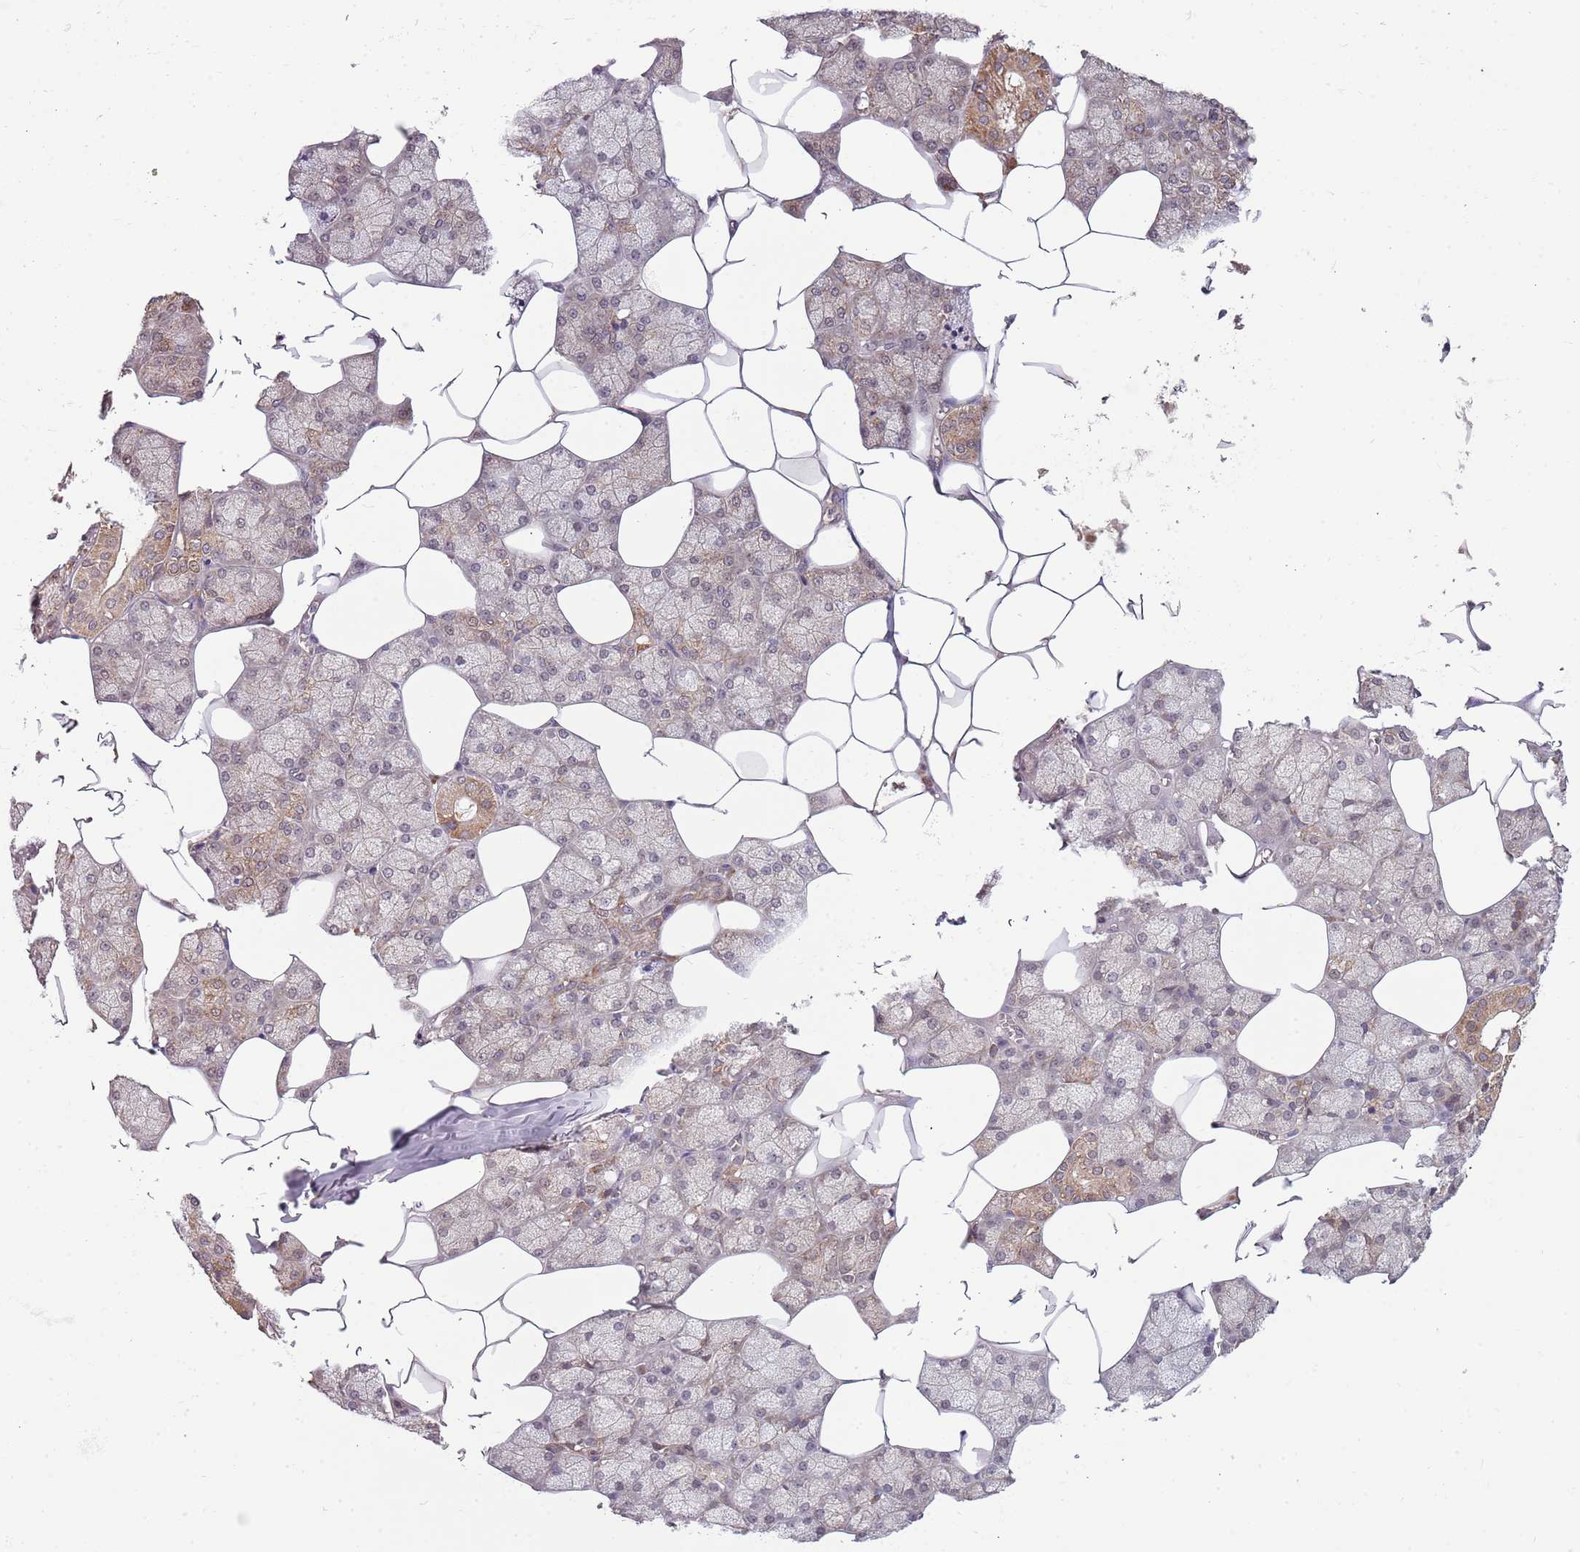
{"staining": {"intensity": "moderate", "quantity": "25%-75%", "location": "cytoplasmic/membranous"}, "tissue": "salivary gland", "cell_type": "Glandular cells", "image_type": "normal", "snomed": [{"axis": "morphology", "description": "Normal tissue, NOS"}, {"axis": "topography", "description": "Salivary gland"}], "caption": "IHC of normal human salivary gland exhibits medium levels of moderate cytoplasmic/membranous expression in about 25%-75% of glandular cells.", "gene": "RNF181", "patient": {"sex": "male", "age": 62}}